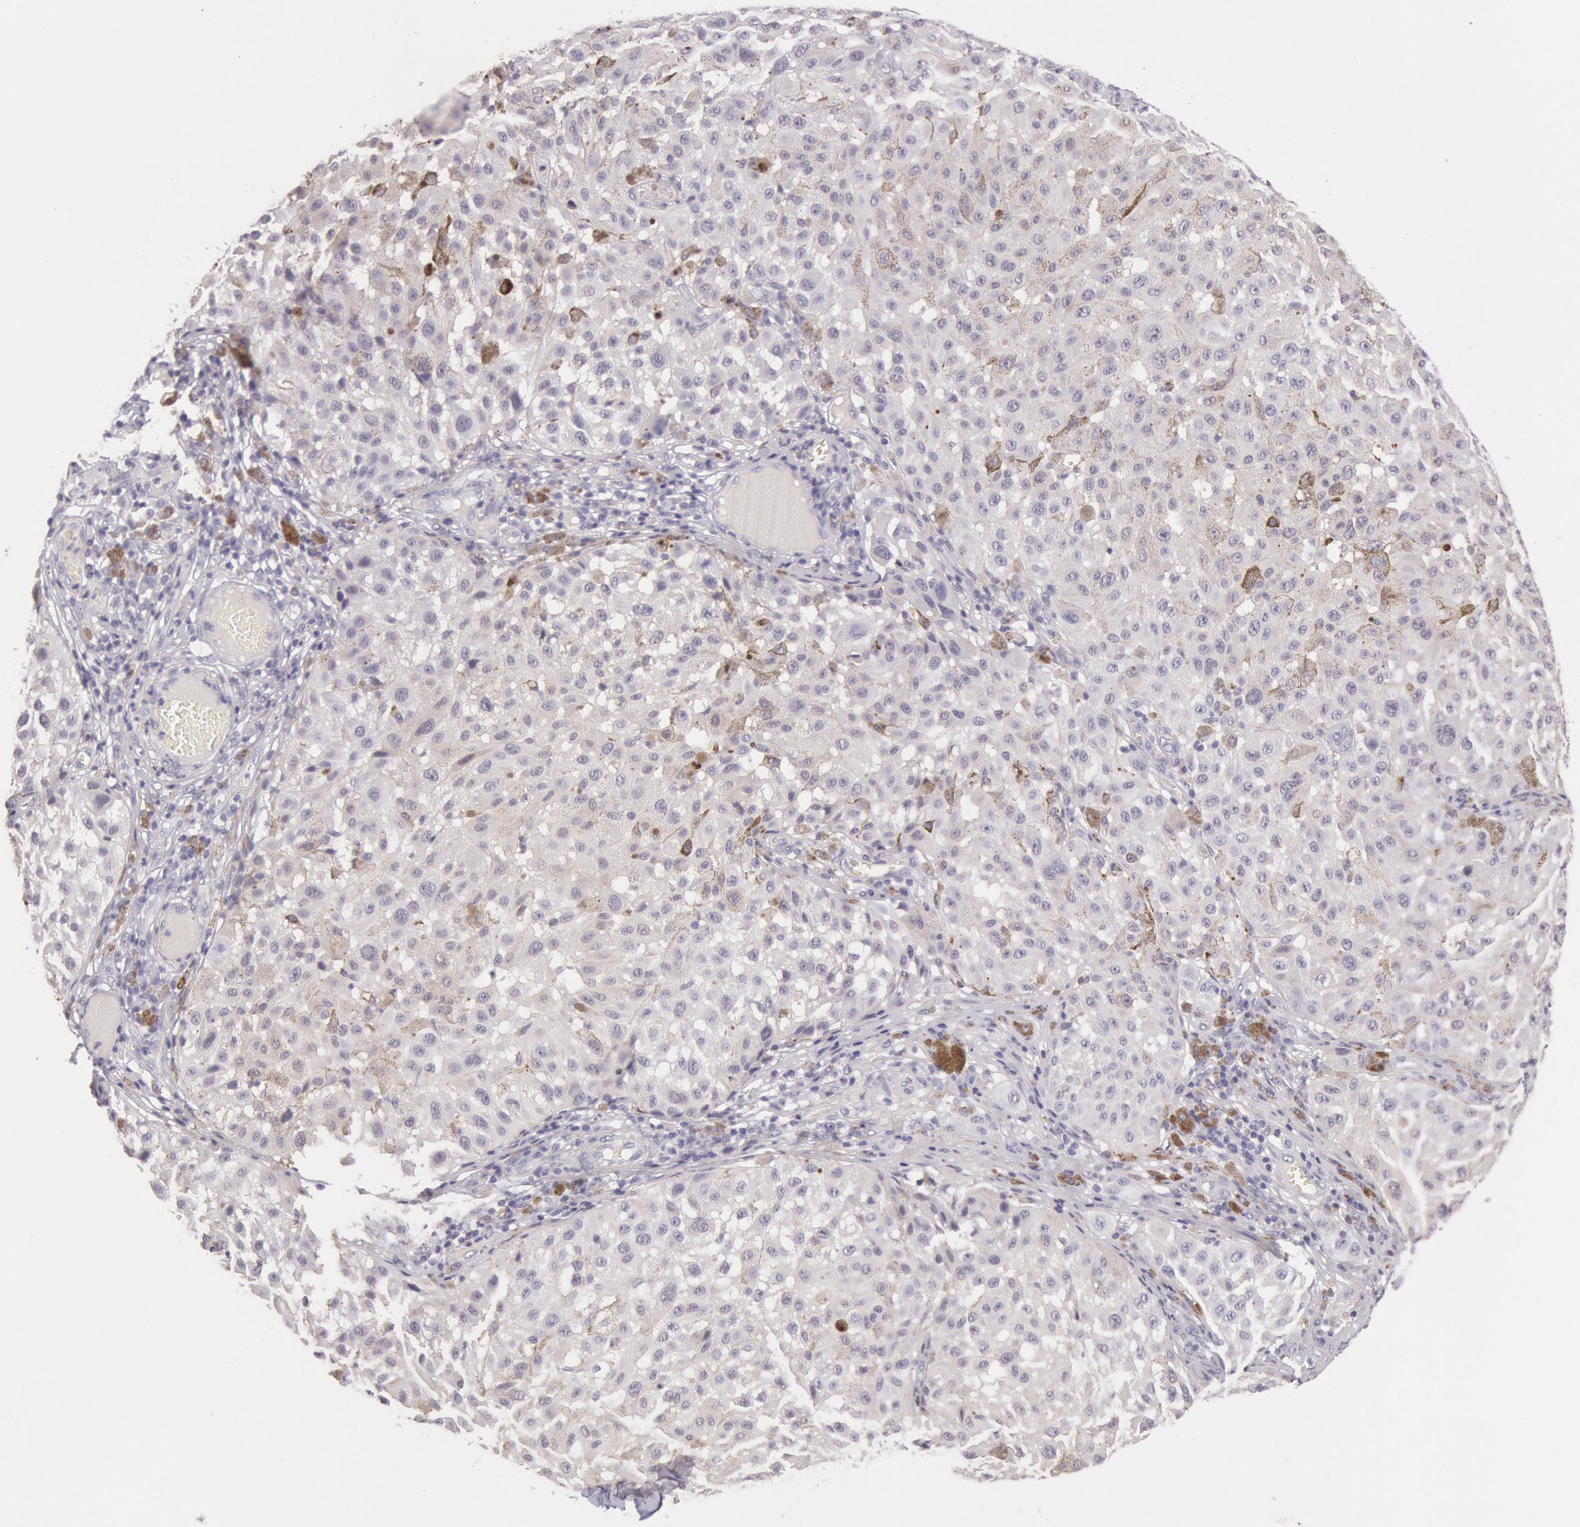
{"staining": {"intensity": "negative", "quantity": "none", "location": "none"}, "tissue": "melanoma", "cell_type": "Tumor cells", "image_type": "cancer", "snomed": [{"axis": "morphology", "description": "Malignant melanoma, NOS"}, {"axis": "topography", "description": "Skin"}], "caption": "An immunohistochemistry image of melanoma is shown. There is no staining in tumor cells of melanoma.", "gene": "CKB", "patient": {"sex": "female", "age": 64}}